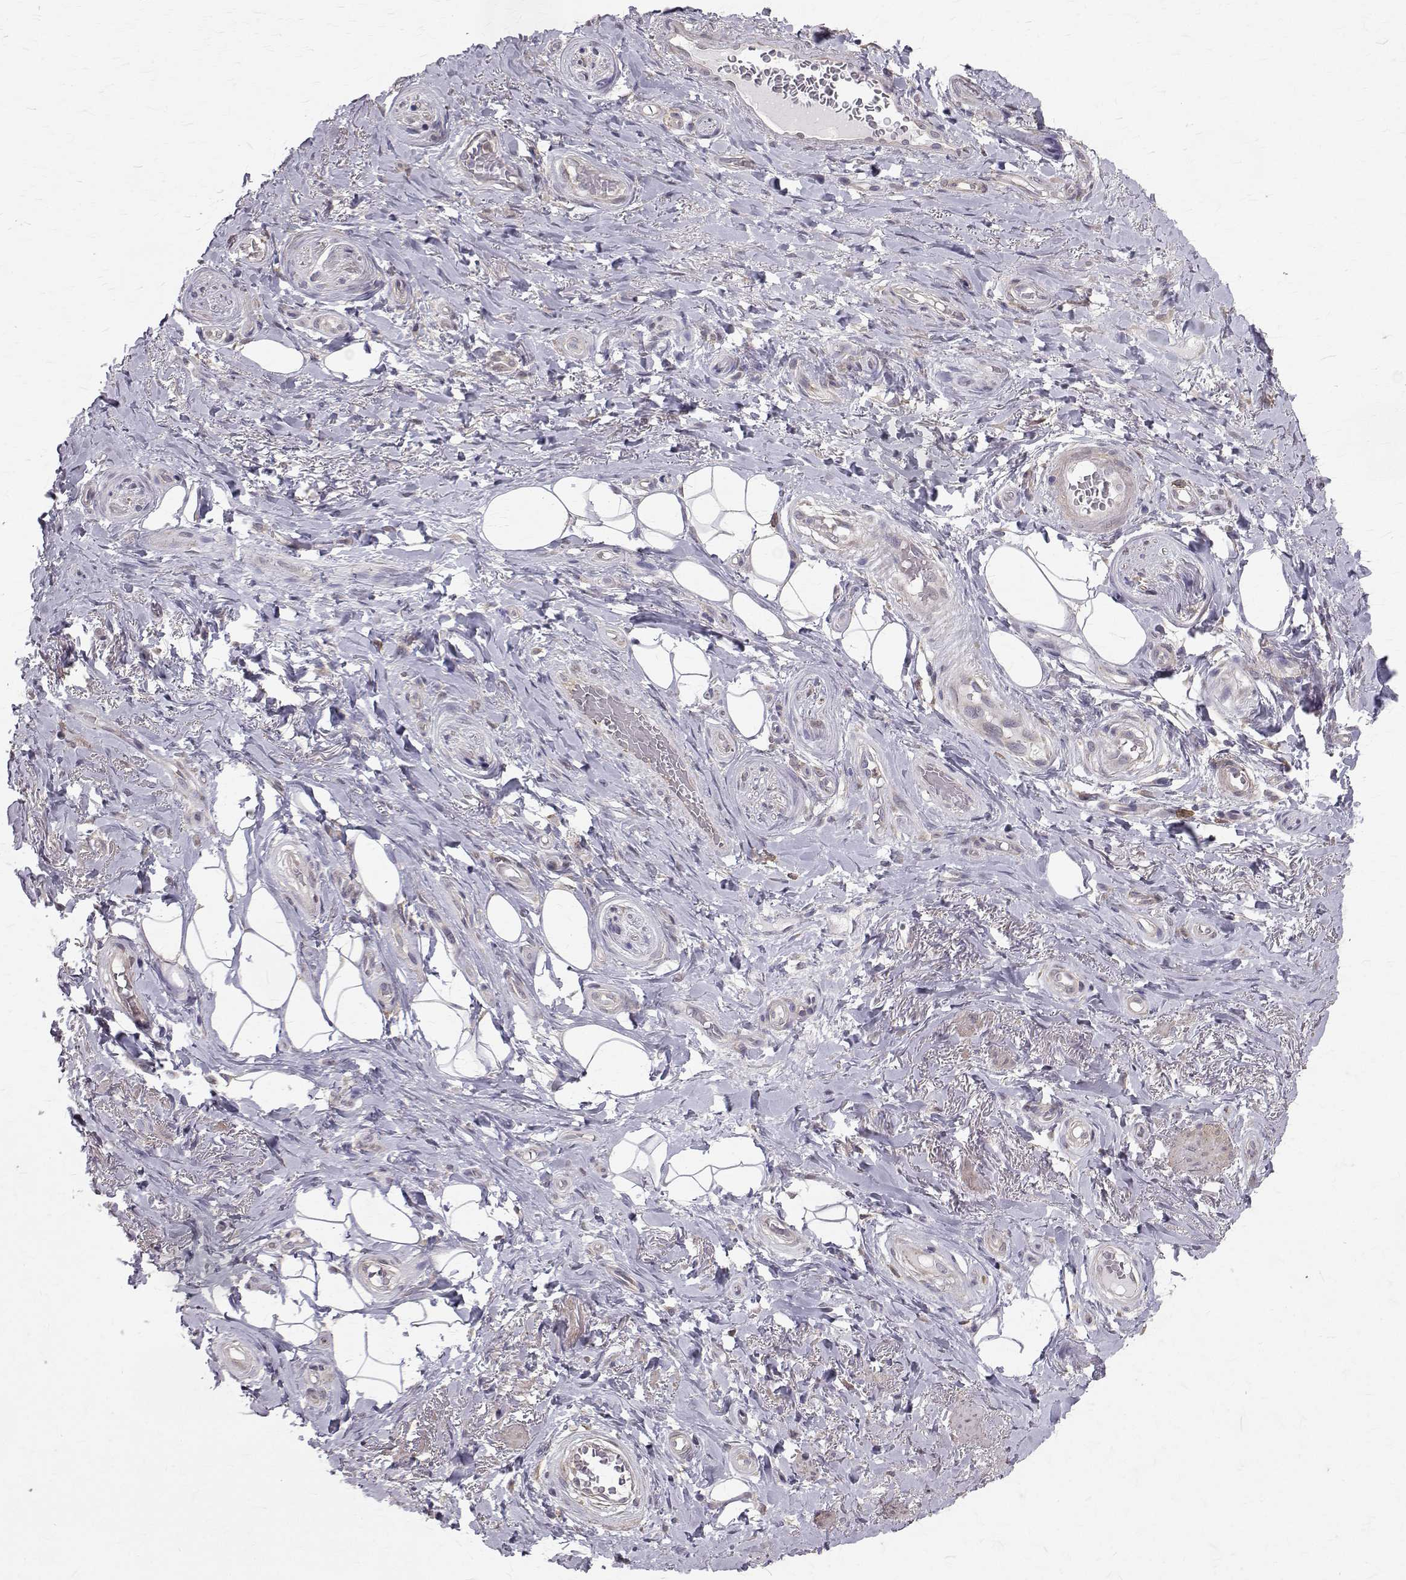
{"staining": {"intensity": "negative", "quantity": "none", "location": "none"}, "tissue": "adipose tissue", "cell_type": "Adipocytes", "image_type": "normal", "snomed": [{"axis": "morphology", "description": "Normal tissue, NOS"}, {"axis": "topography", "description": "Anal"}, {"axis": "topography", "description": "Peripheral nerve tissue"}], "caption": "A micrograph of human adipose tissue is negative for staining in adipocytes. The staining is performed using DAB brown chromogen with nuclei counter-stained in using hematoxylin.", "gene": "CCDC89", "patient": {"sex": "male", "age": 53}}